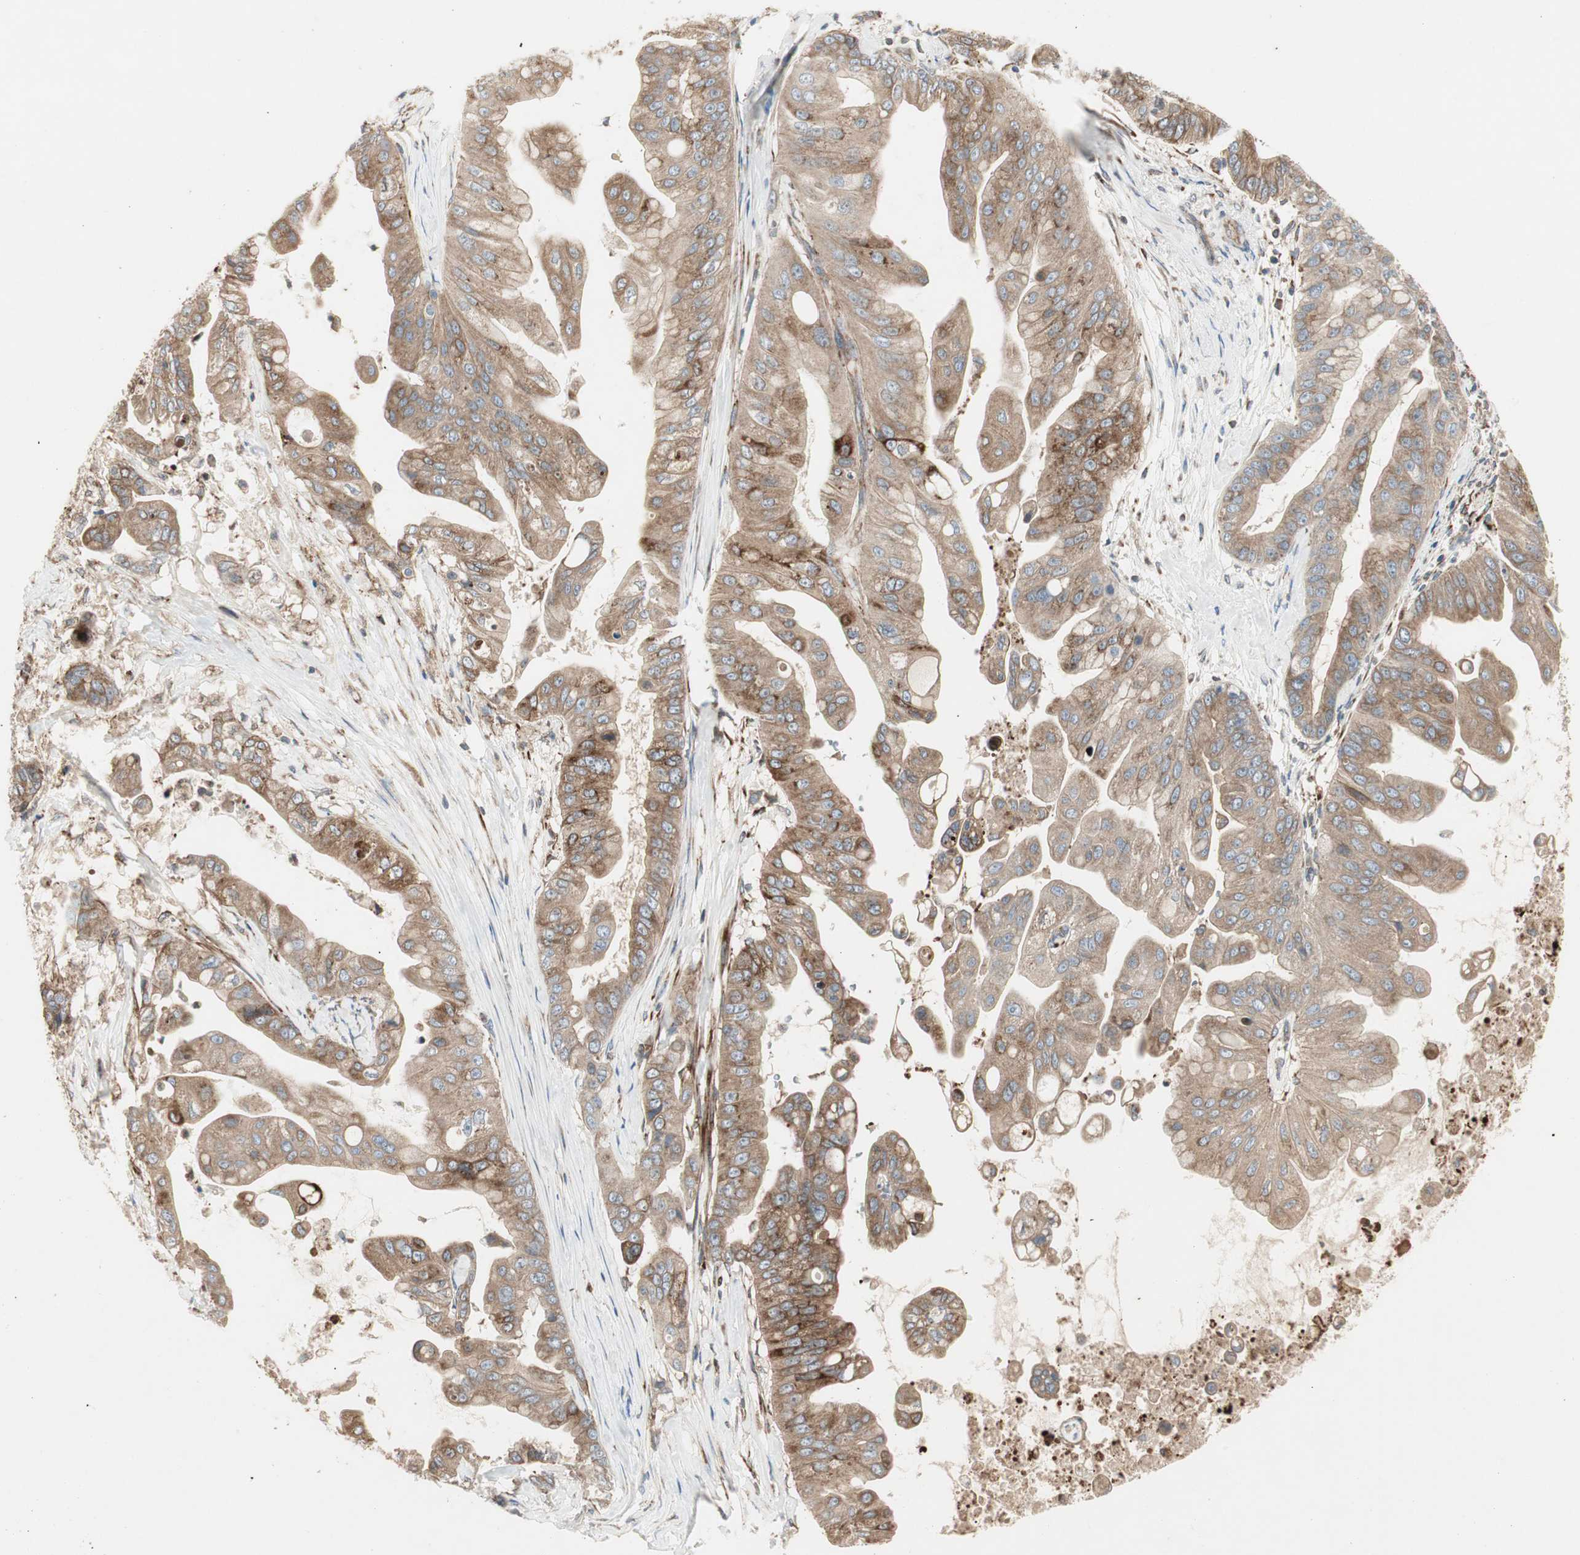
{"staining": {"intensity": "moderate", "quantity": ">75%", "location": "cytoplasmic/membranous"}, "tissue": "pancreatic cancer", "cell_type": "Tumor cells", "image_type": "cancer", "snomed": [{"axis": "morphology", "description": "Adenocarcinoma, NOS"}, {"axis": "topography", "description": "Pancreas"}], "caption": "Immunohistochemical staining of pancreatic cancer displays medium levels of moderate cytoplasmic/membranous expression in about >75% of tumor cells.", "gene": "H6PD", "patient": {"sex": "female", "age": 75}}